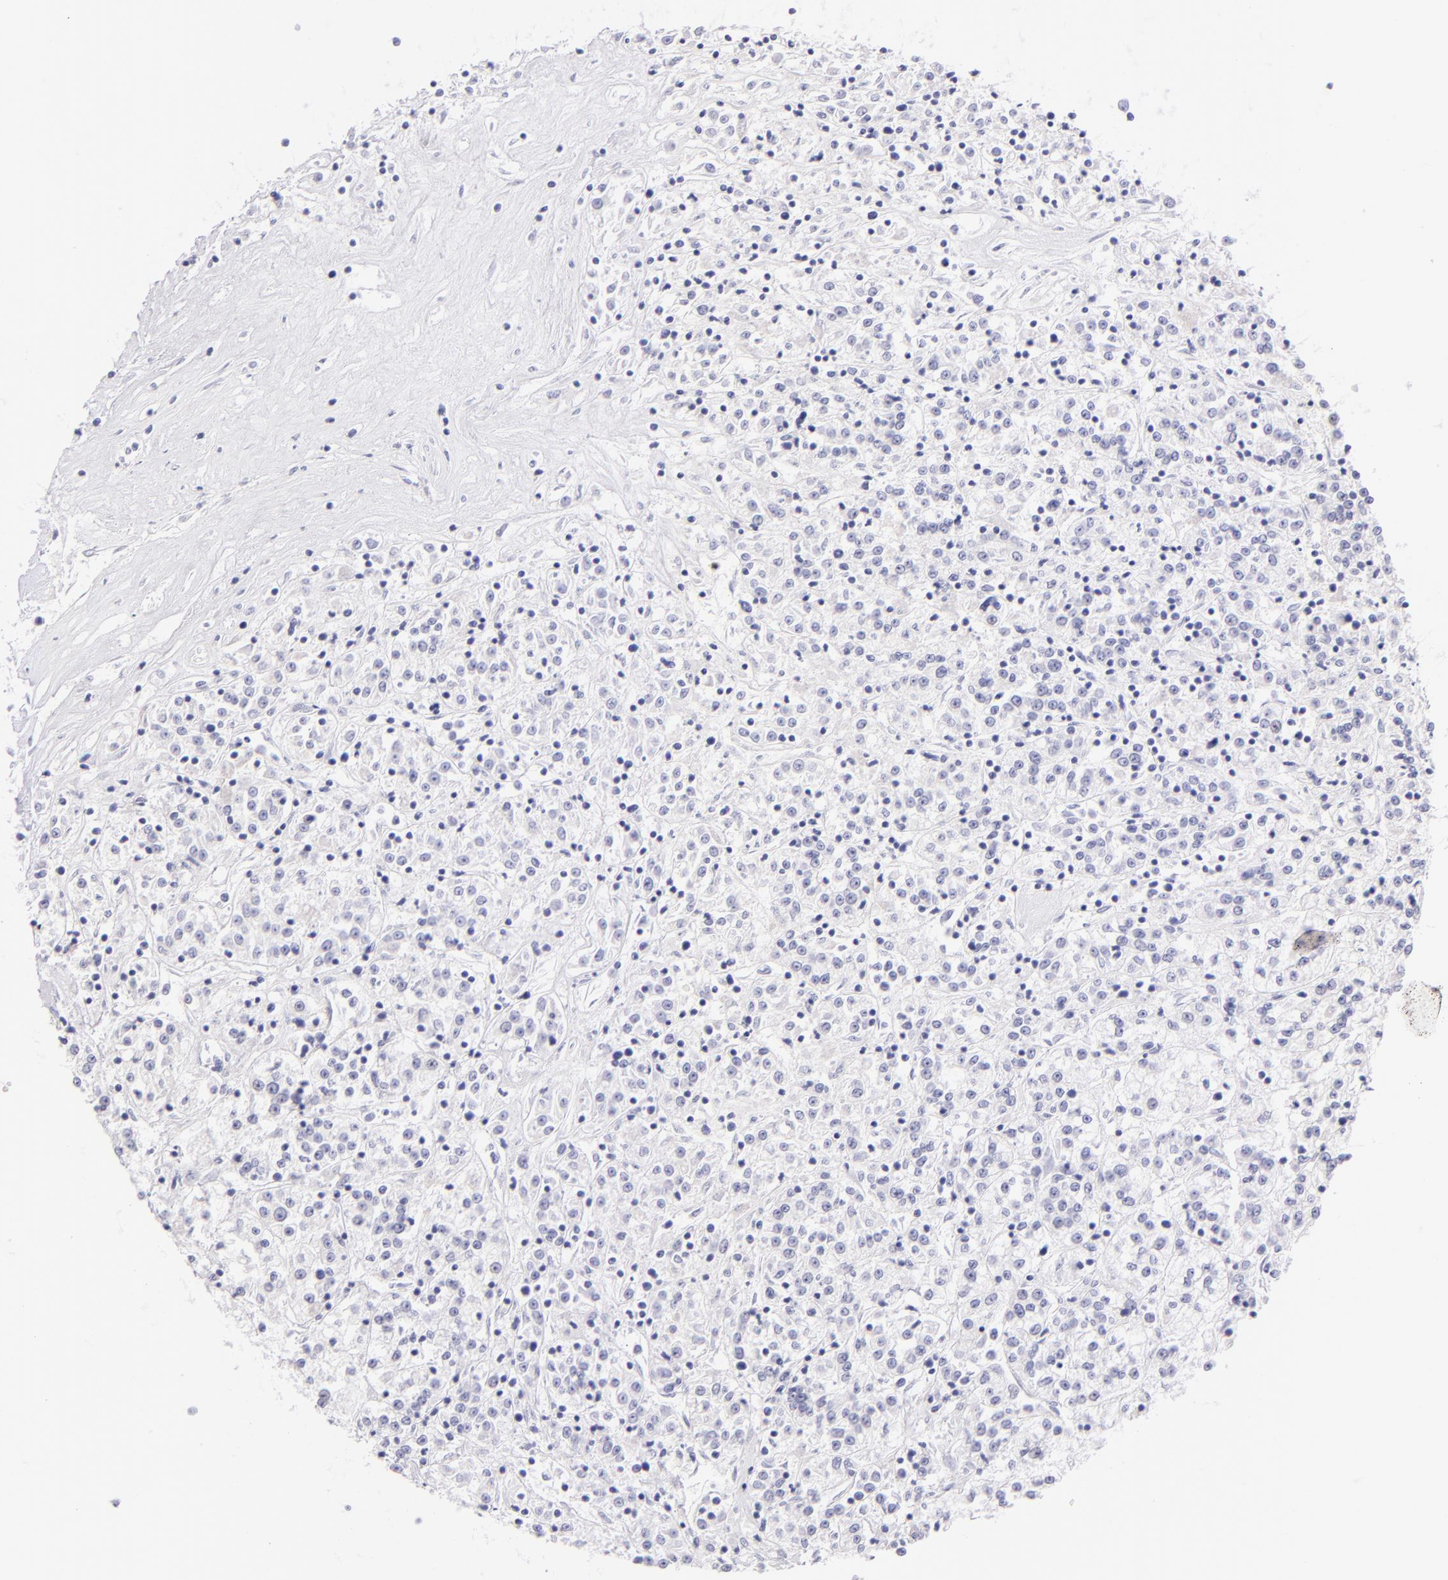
{"staining": {"intensity": "negative", "quantity": "none", "location": "none"}, "tissue": "renal cancer", "cell_type": "Tumor cells", "image_type": "cancer", "snomed": [{"axis": "morphology", "description": "Adenocarcinoma, NOS"}, {"axis": "topography", "description": "Kidney"}], "caption": "Tumor cells show no significant expression in renal cancer. Nuclei are stained in blue.", "gene": "SDC1", "patient": {"sex": "female", "age": 76}}